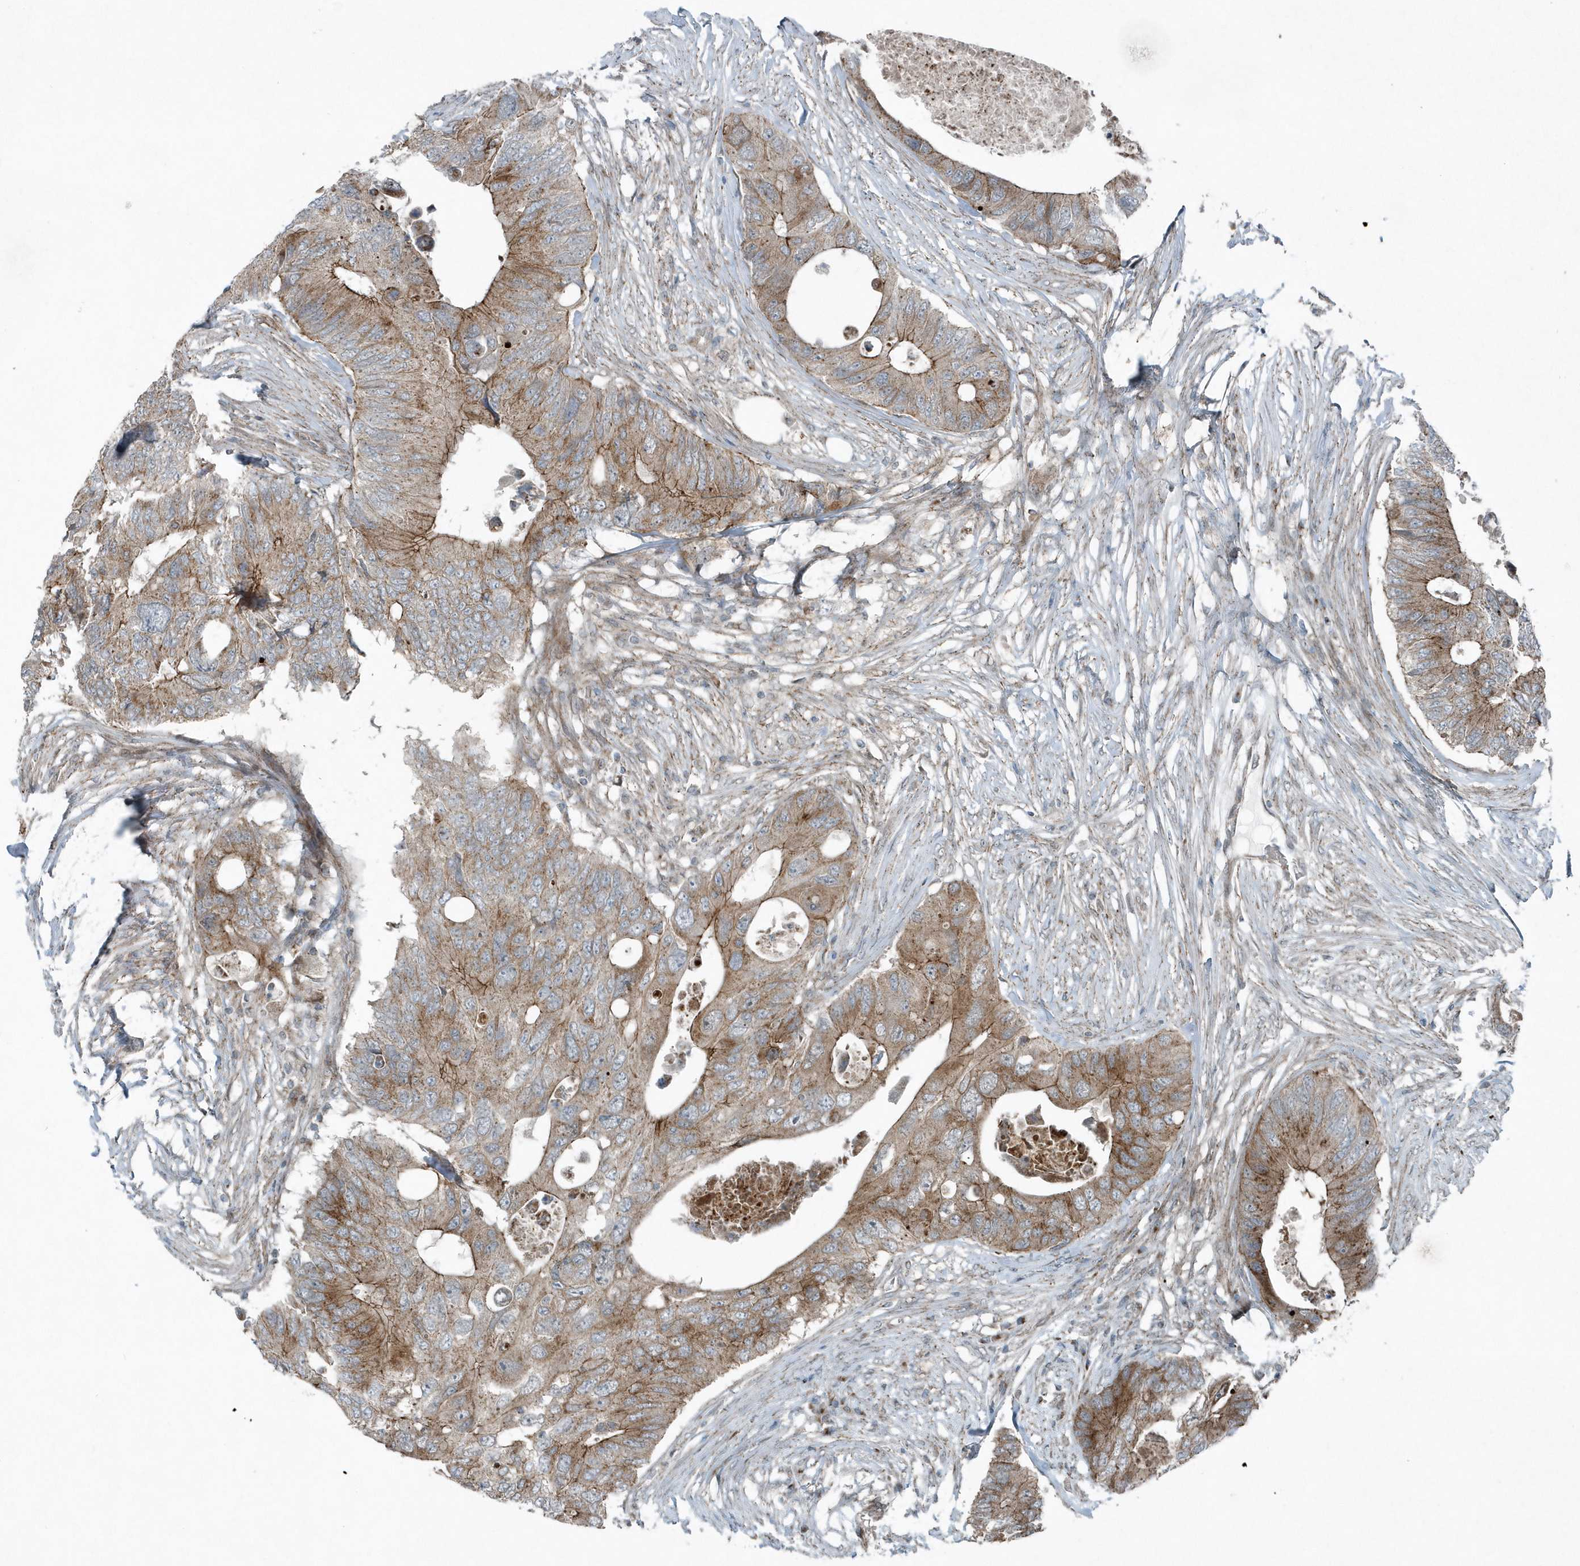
{"staining": {"intensity": "moderate", "quantity": ">75%", "location": "cytoplasmic/membranous"}, "tissue": "colorectal cancer", "cell_type": "Tumor cells", "image_type": "cancer", "snomed": [{"axis": "morphology", "description": "Adenocarcinoma, NOS"}, {"axis": "topography", "description": "Colon"}], "caption": "Adenocarcinoma (colorectal) stained with DAB (3,3'-diaminobenzidine) IHC shows medium levels of moderate cytoplasmic/membranous expression in approximately >75% of tumor cells.", "gene": "GCC2", "patient": {"sex": "male", "age": 71}}